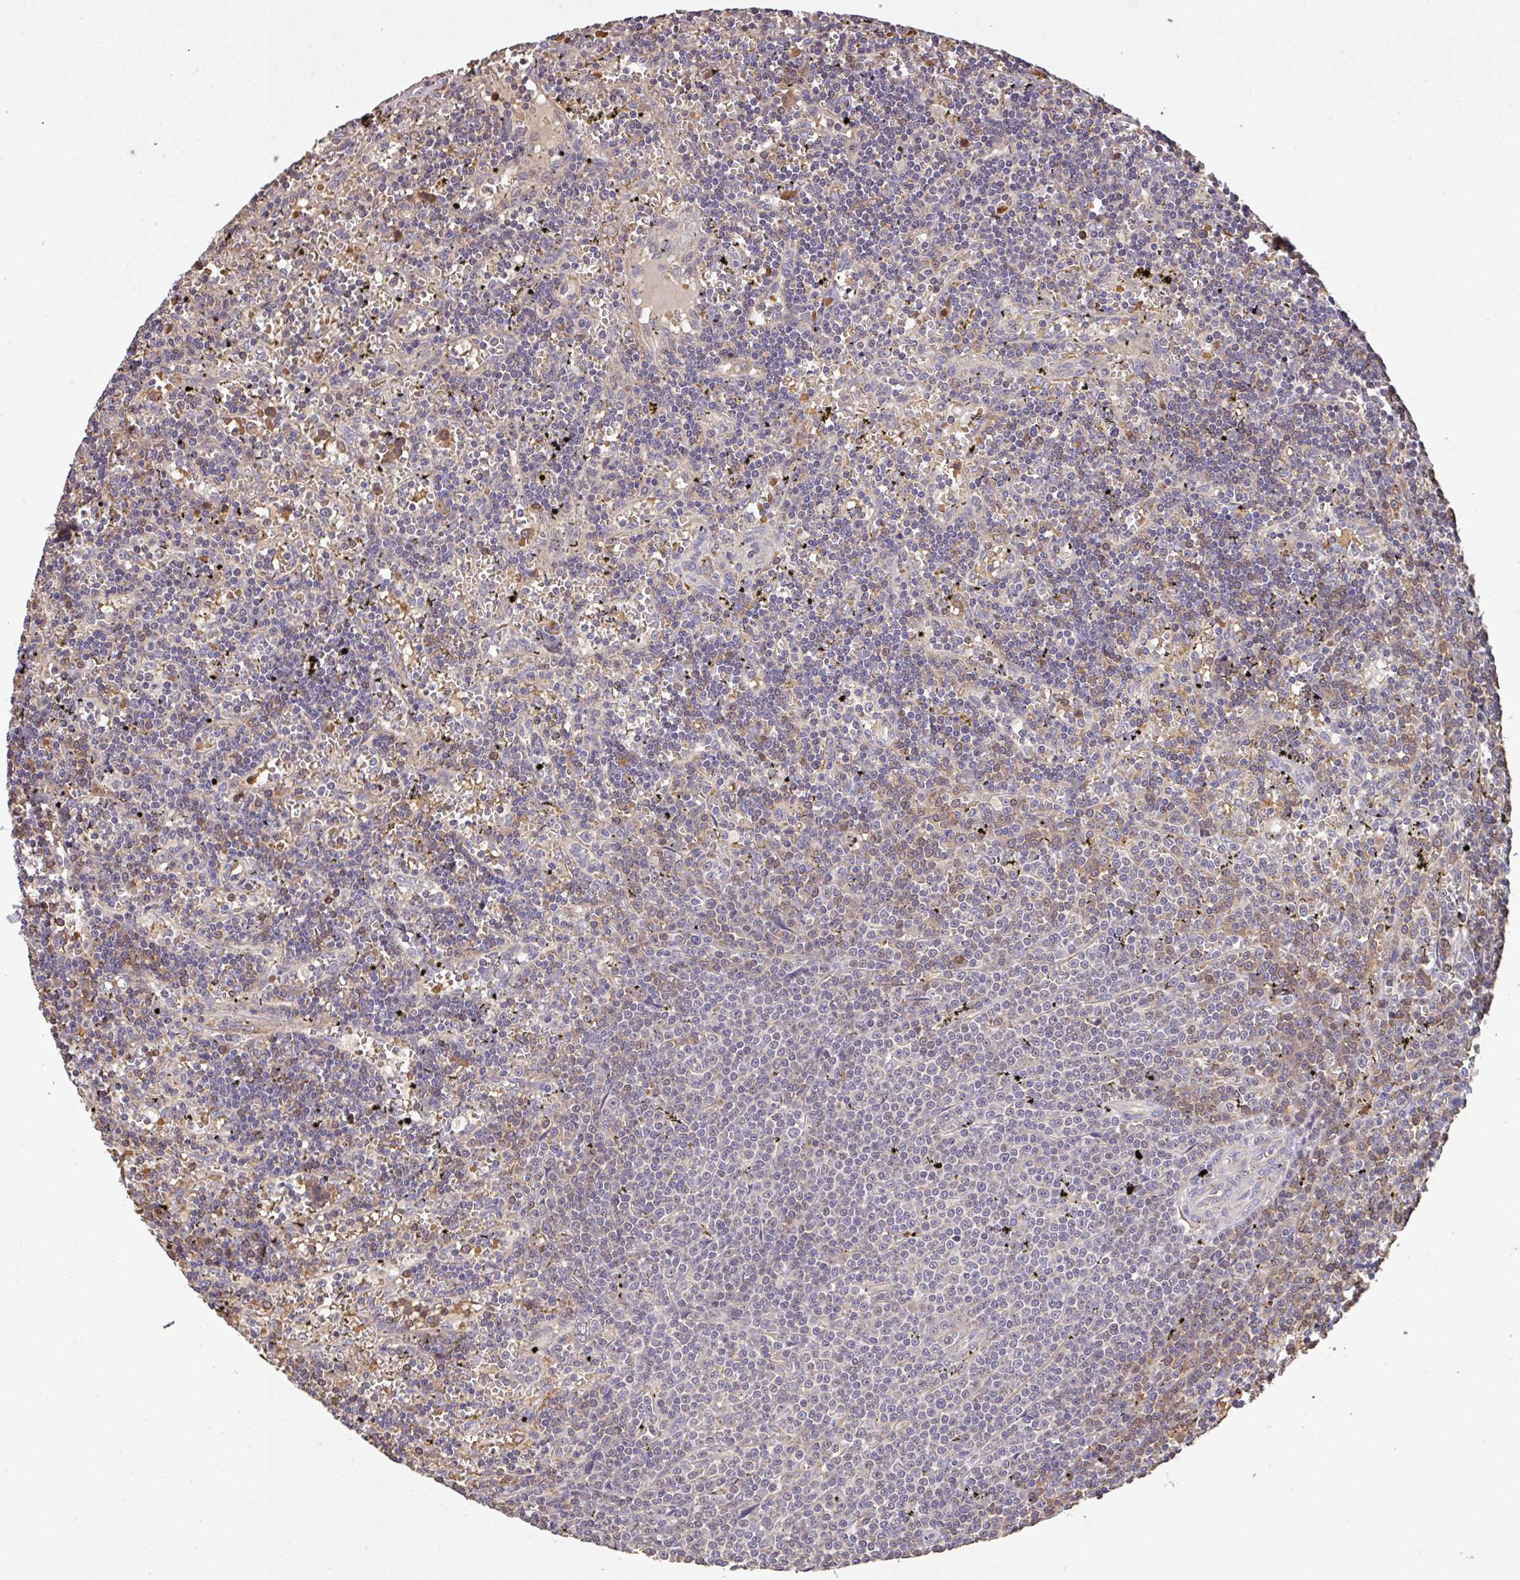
{"staining": {"intensity": "negative", "quantity": "none", "location": "none"}, "tissue": "lymphoma", "cell_type": "Tumor cells", "image_type": "cancer", "snomed": [{"axis": "morphology", "description": "Malignant lymphoma, non-Hodgkin's type, Low grade"}, {"axis": "topography", "description": "Spleen"}], "caption": "Human malignant lymphoma, non-Hodgkin's type (low-grade) stained for a protein using IHC reveals no staining in tumor cells.", "gene": "C1QTNF9B", "patient": {"sex": "male", "age": 60}}